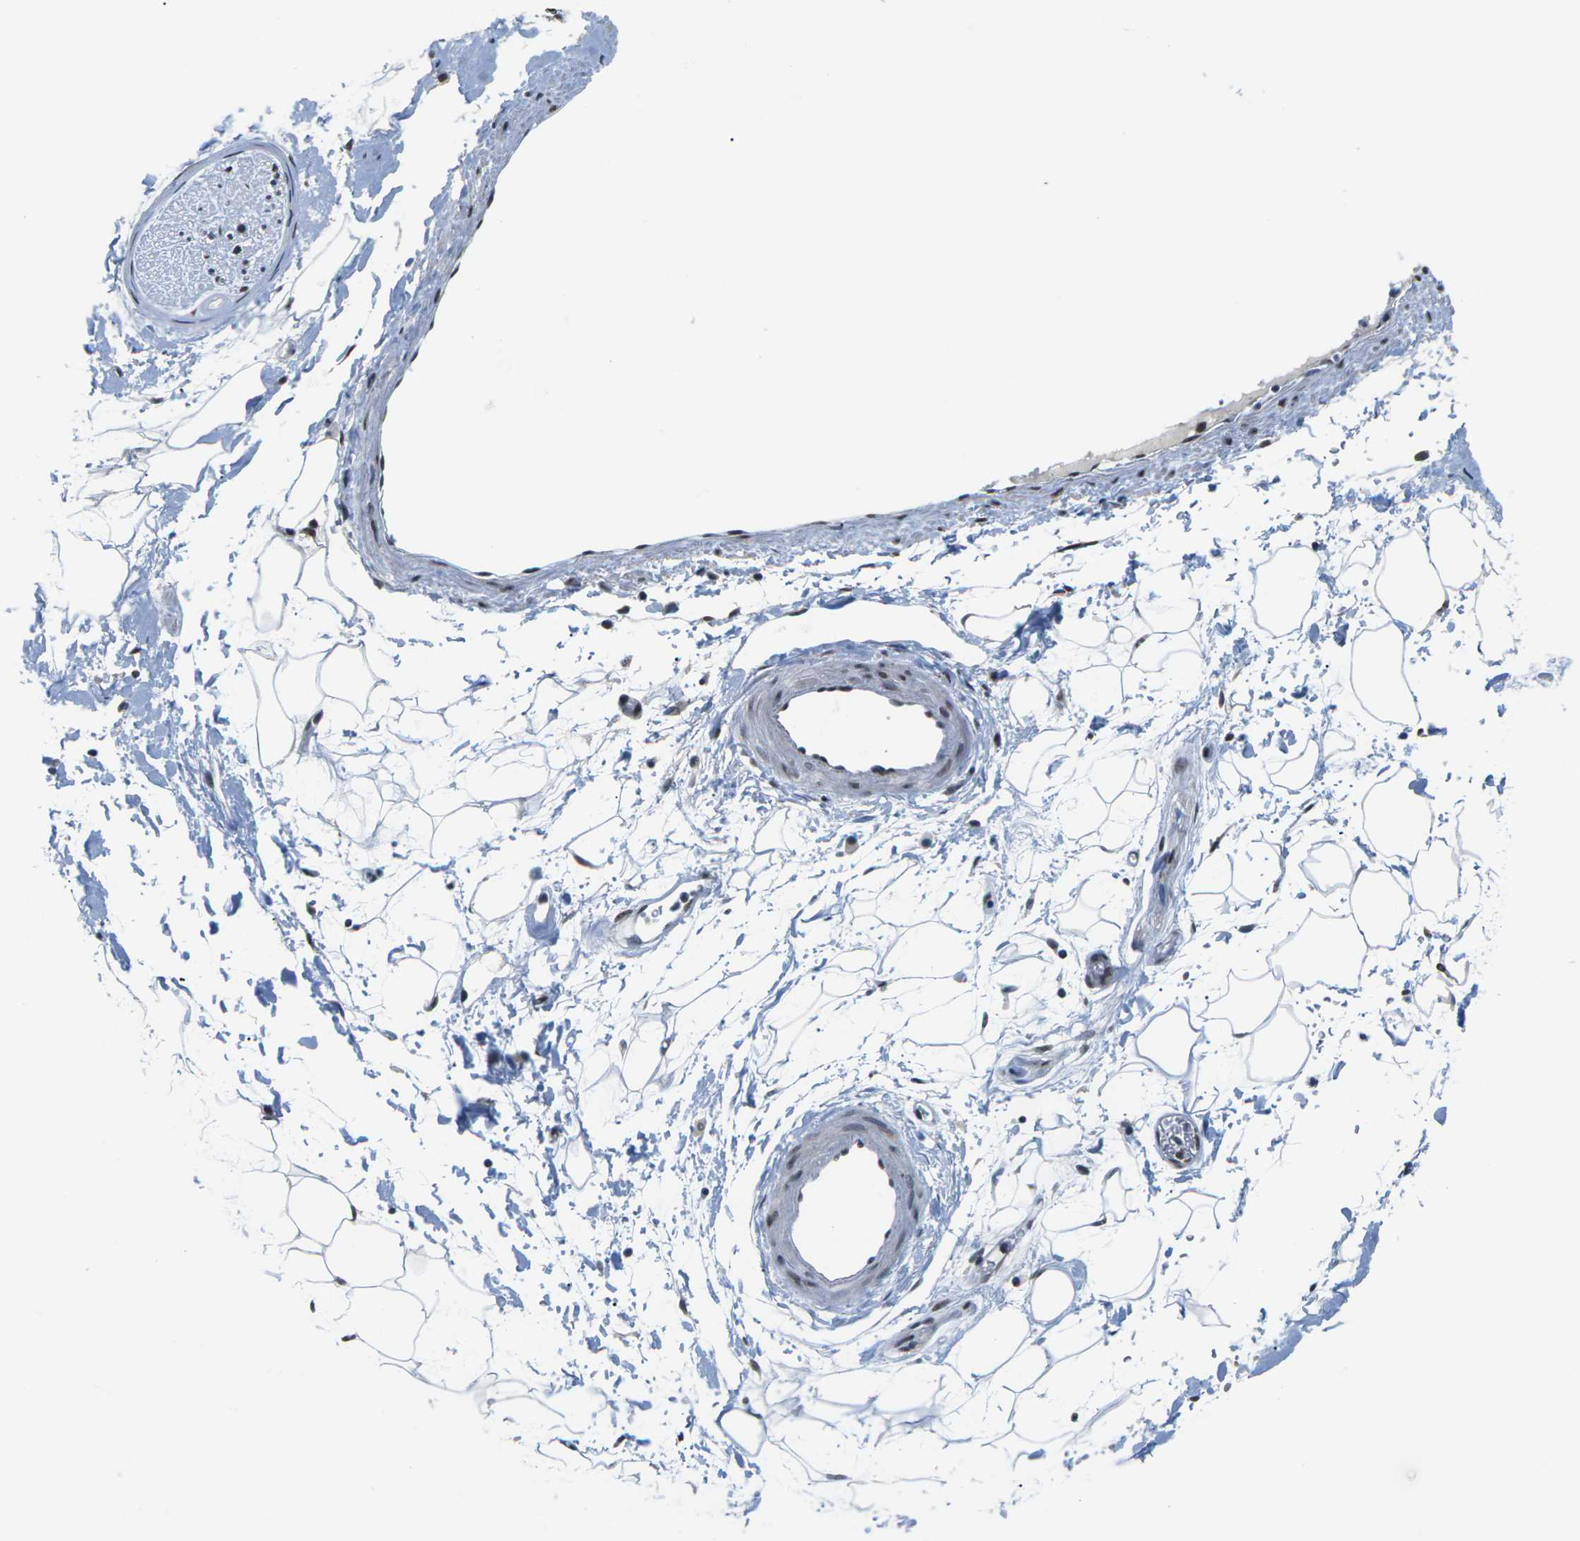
{"staining": {"intensity": "negative", "quantity": "none", "location": "none"}, "tissue": "adipose tissue", "cell_type": "Adipocytes", "image_type": "normal", "snomed": [{"axis": "morphology", "description": "Normal tissue, NOS"}, {"axis": "topography", "description": "Soft tissue"}], "caption": "This is an immunohistochemistry (IHC) image of unremarkable adipose tissue. There is no expression in adipocytes.", "gene": "NSRP1", "patient": {"sex": "male", "age": 72}}